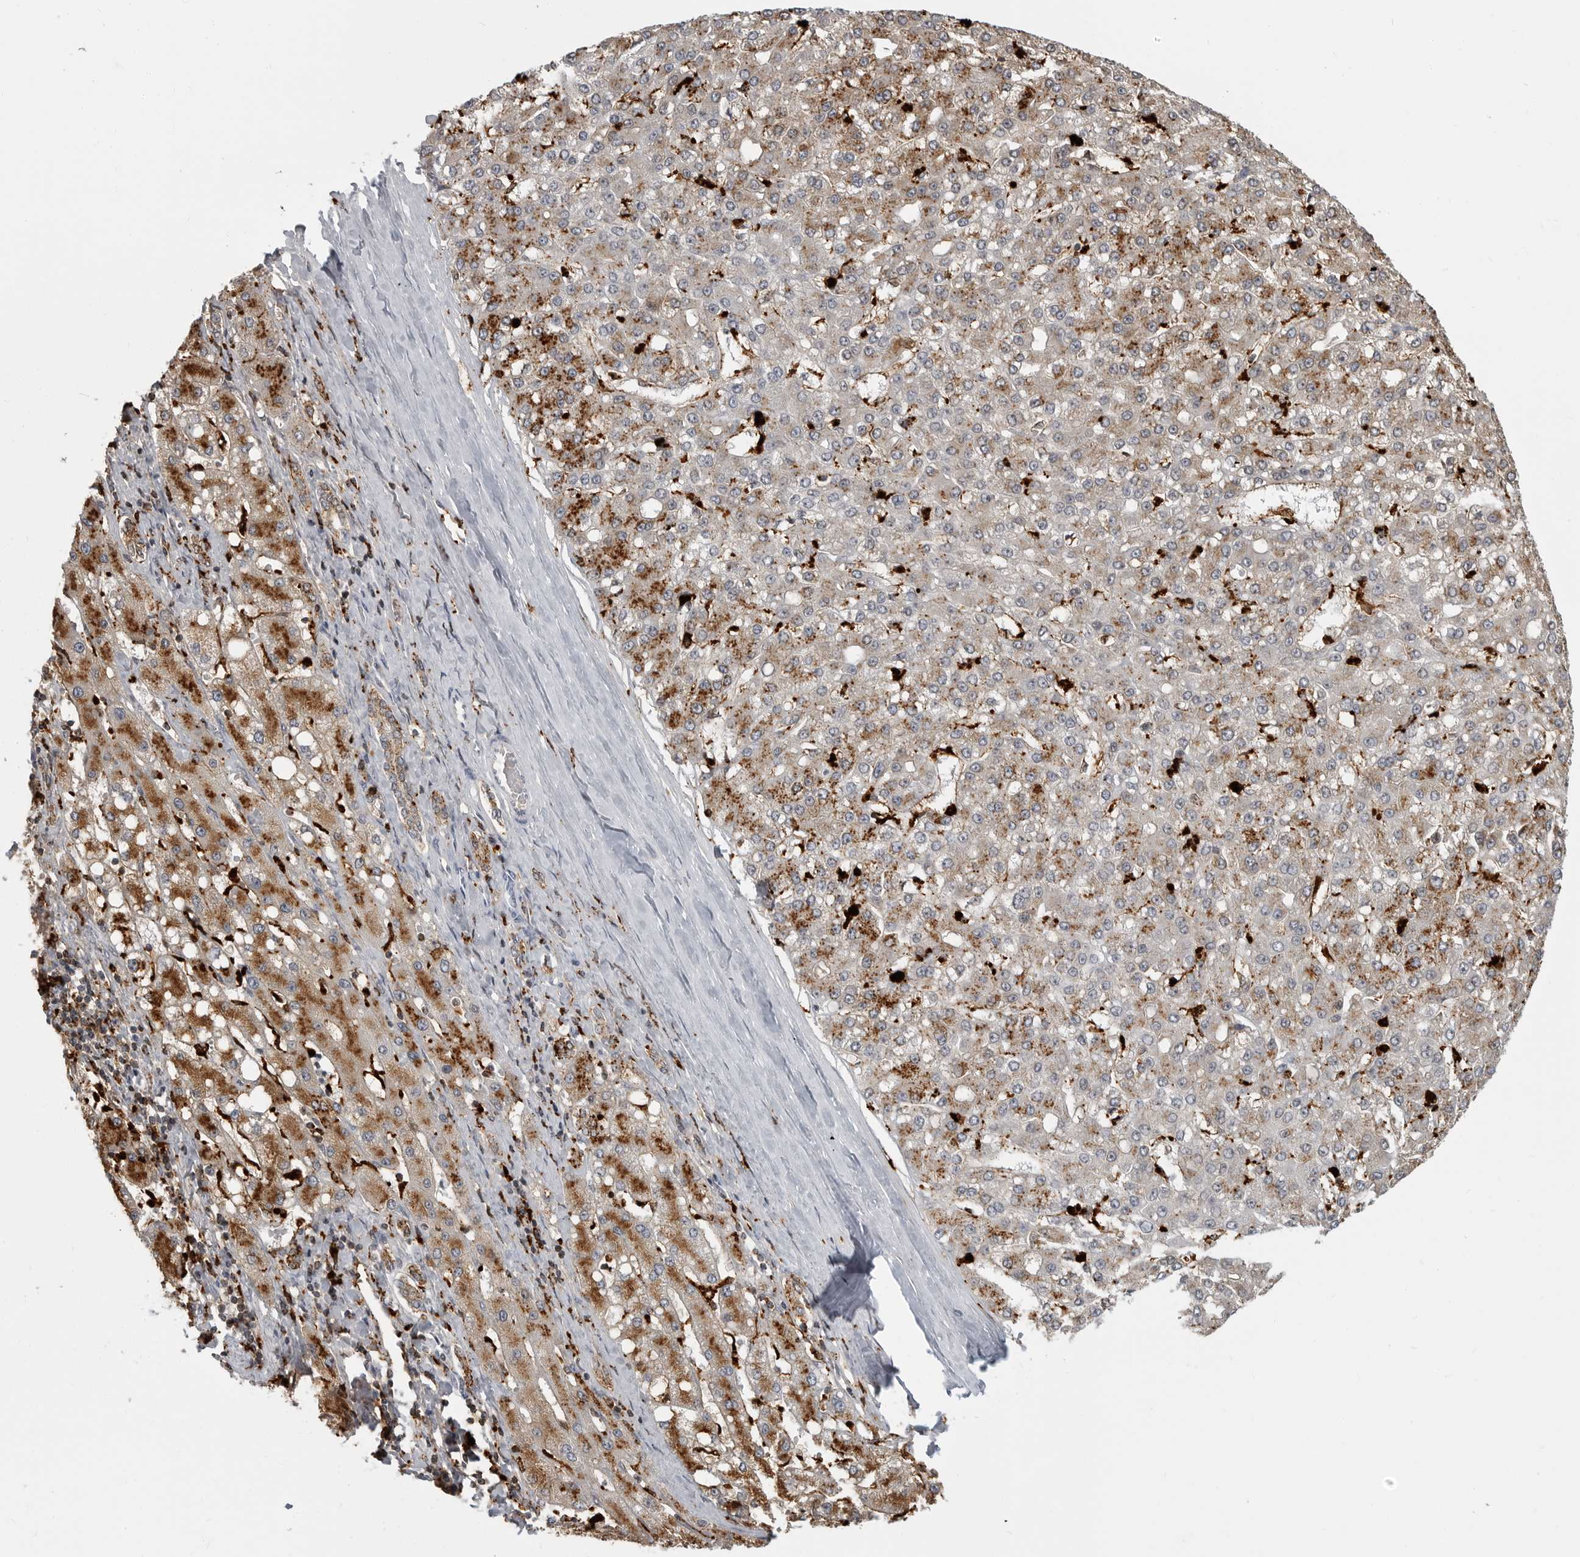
{"staining": {"intensity": "moderate", "quantity": "25%-75%", "location": "cytoplasmic/membranous"}, "tissue": "liver cancer", "cell_type": "Tumor cells", "image_type": "cancer", "snomed": [{"axis": "morphology", "description": "Carcinoma, Hepatocellular, NOS"}, {"axis": "topography", "description": "Liver"}], "caption": "Liver hepatocellular carcinoma was stained to show a protein in brown. There is medium levels of moderate cytoplasmic/membranous staining in about 25%-75% of tumor cells.", "gene": "IFI30", "patient": {"sex": "male", "age": 67}}